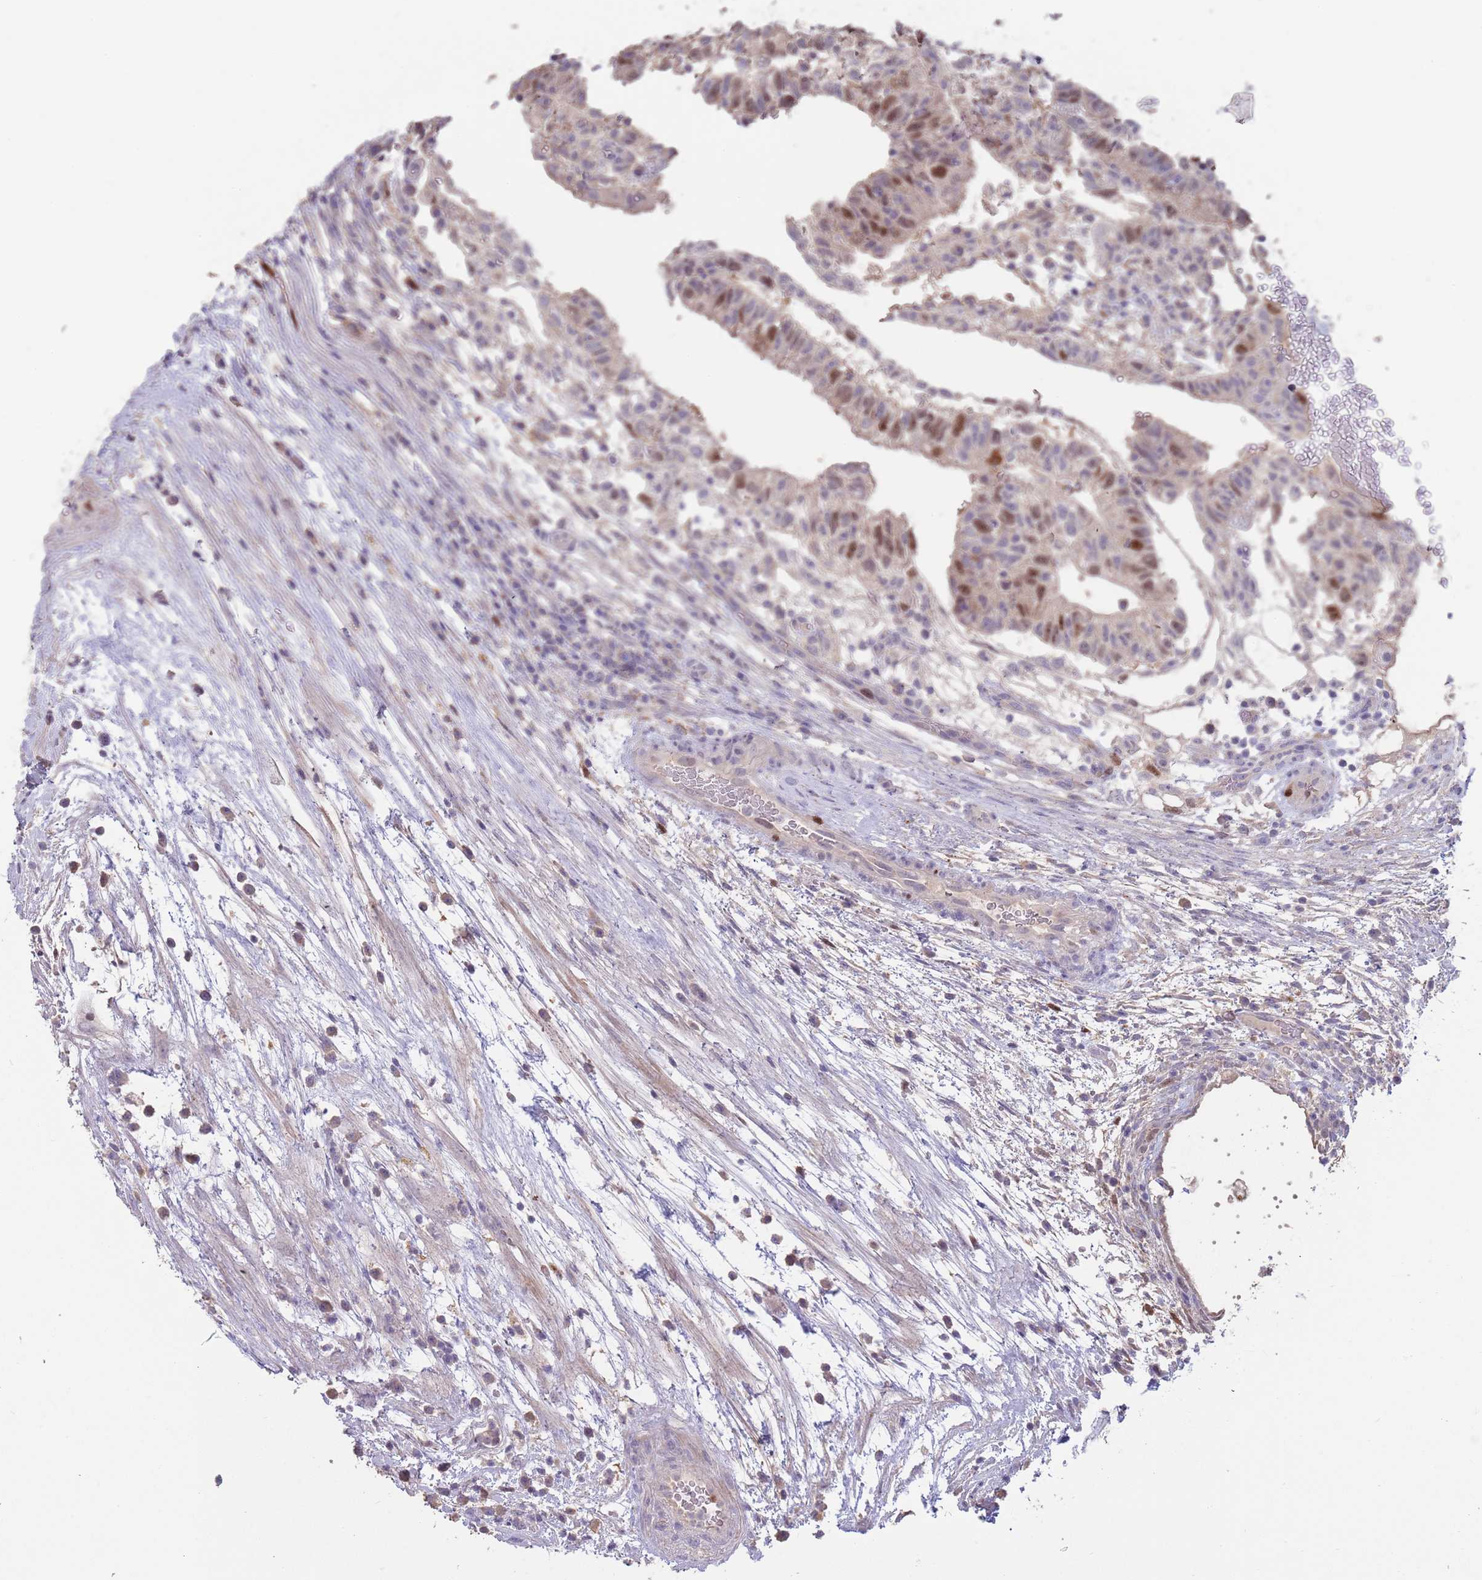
{"staining": {"intensity": "strong", "quantity": "<25%", "location": "nuclear"}, "tissue": "testis cancer", "cell_type": "Tumor cells", "image_type": "cancer", "snomed": [{"axis": "morphology", "description": "Normal tissue, NOS"}, {"axis": "morphology", "description": "Carcinoma, Embryonal, NOS"}, {"axis": "topography", "description": "Testis"}], "caption": "Protein expression analysis of testis embryonal carcinoma shows strong nuclear positivity in approximately <25% of tumor cells.", "gene": "PIMREG", "patient": {"sex": "male", "age": 32}}